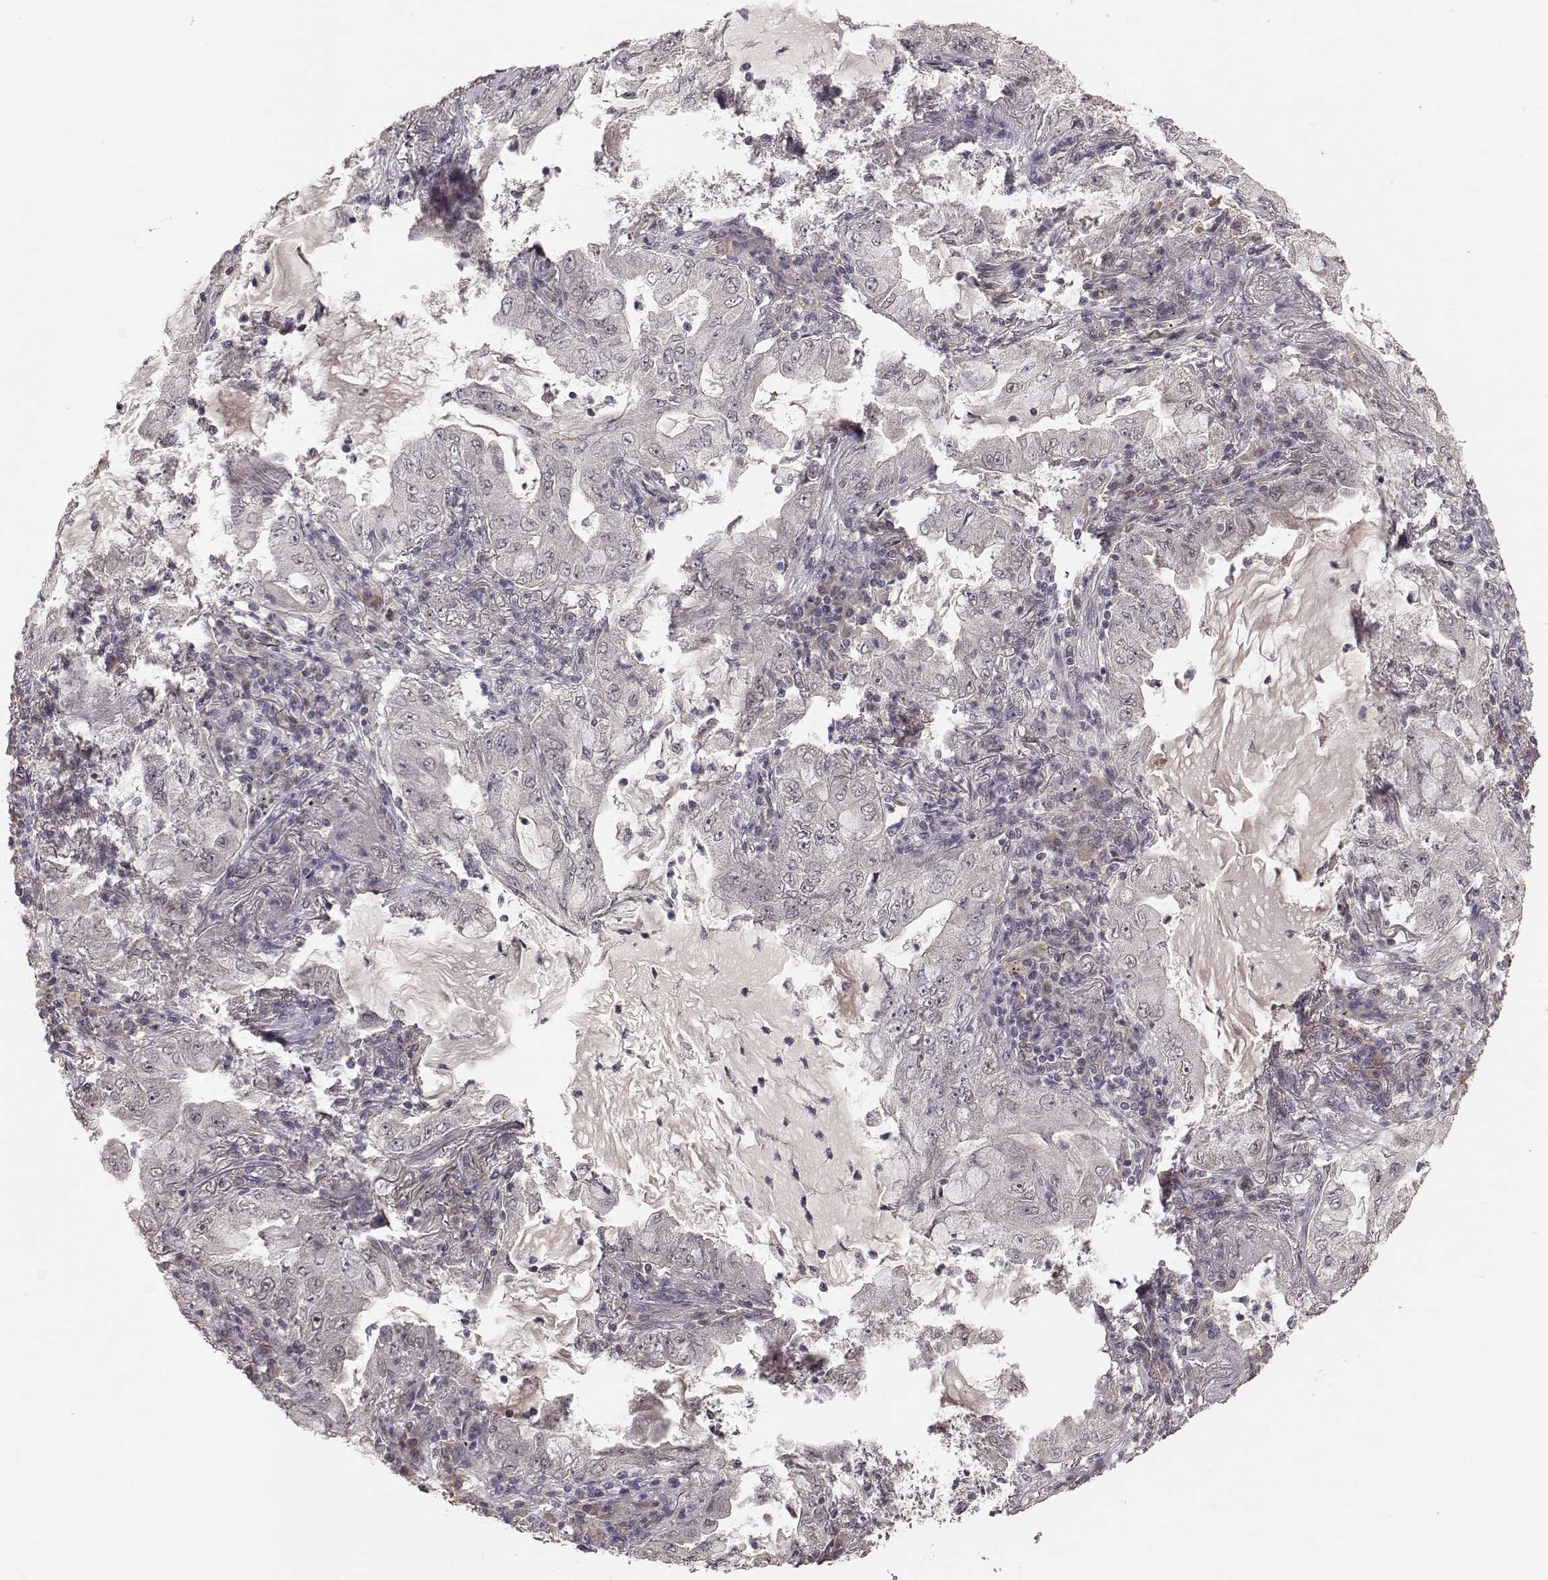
{"staining": {"intensity": "weak", "quantity": "<25%", "location": "cytoplasmic/membranous"}, "tissue": "lung cancer", "cell_type": "Tumor cells", "image_type": "cancer", "snomed": [{"axis": "morphology", "description": "Adenocarcinoma, NOS"}, {"axis": "topography", "description": "Lung"}], "caption": "A micrograph of adenocarcinoma (lung) stained for a protein displays no brown staining in tumor cells.", "gene": "PLEKHG3", "patient": {"sex": "female", "age": 73}}